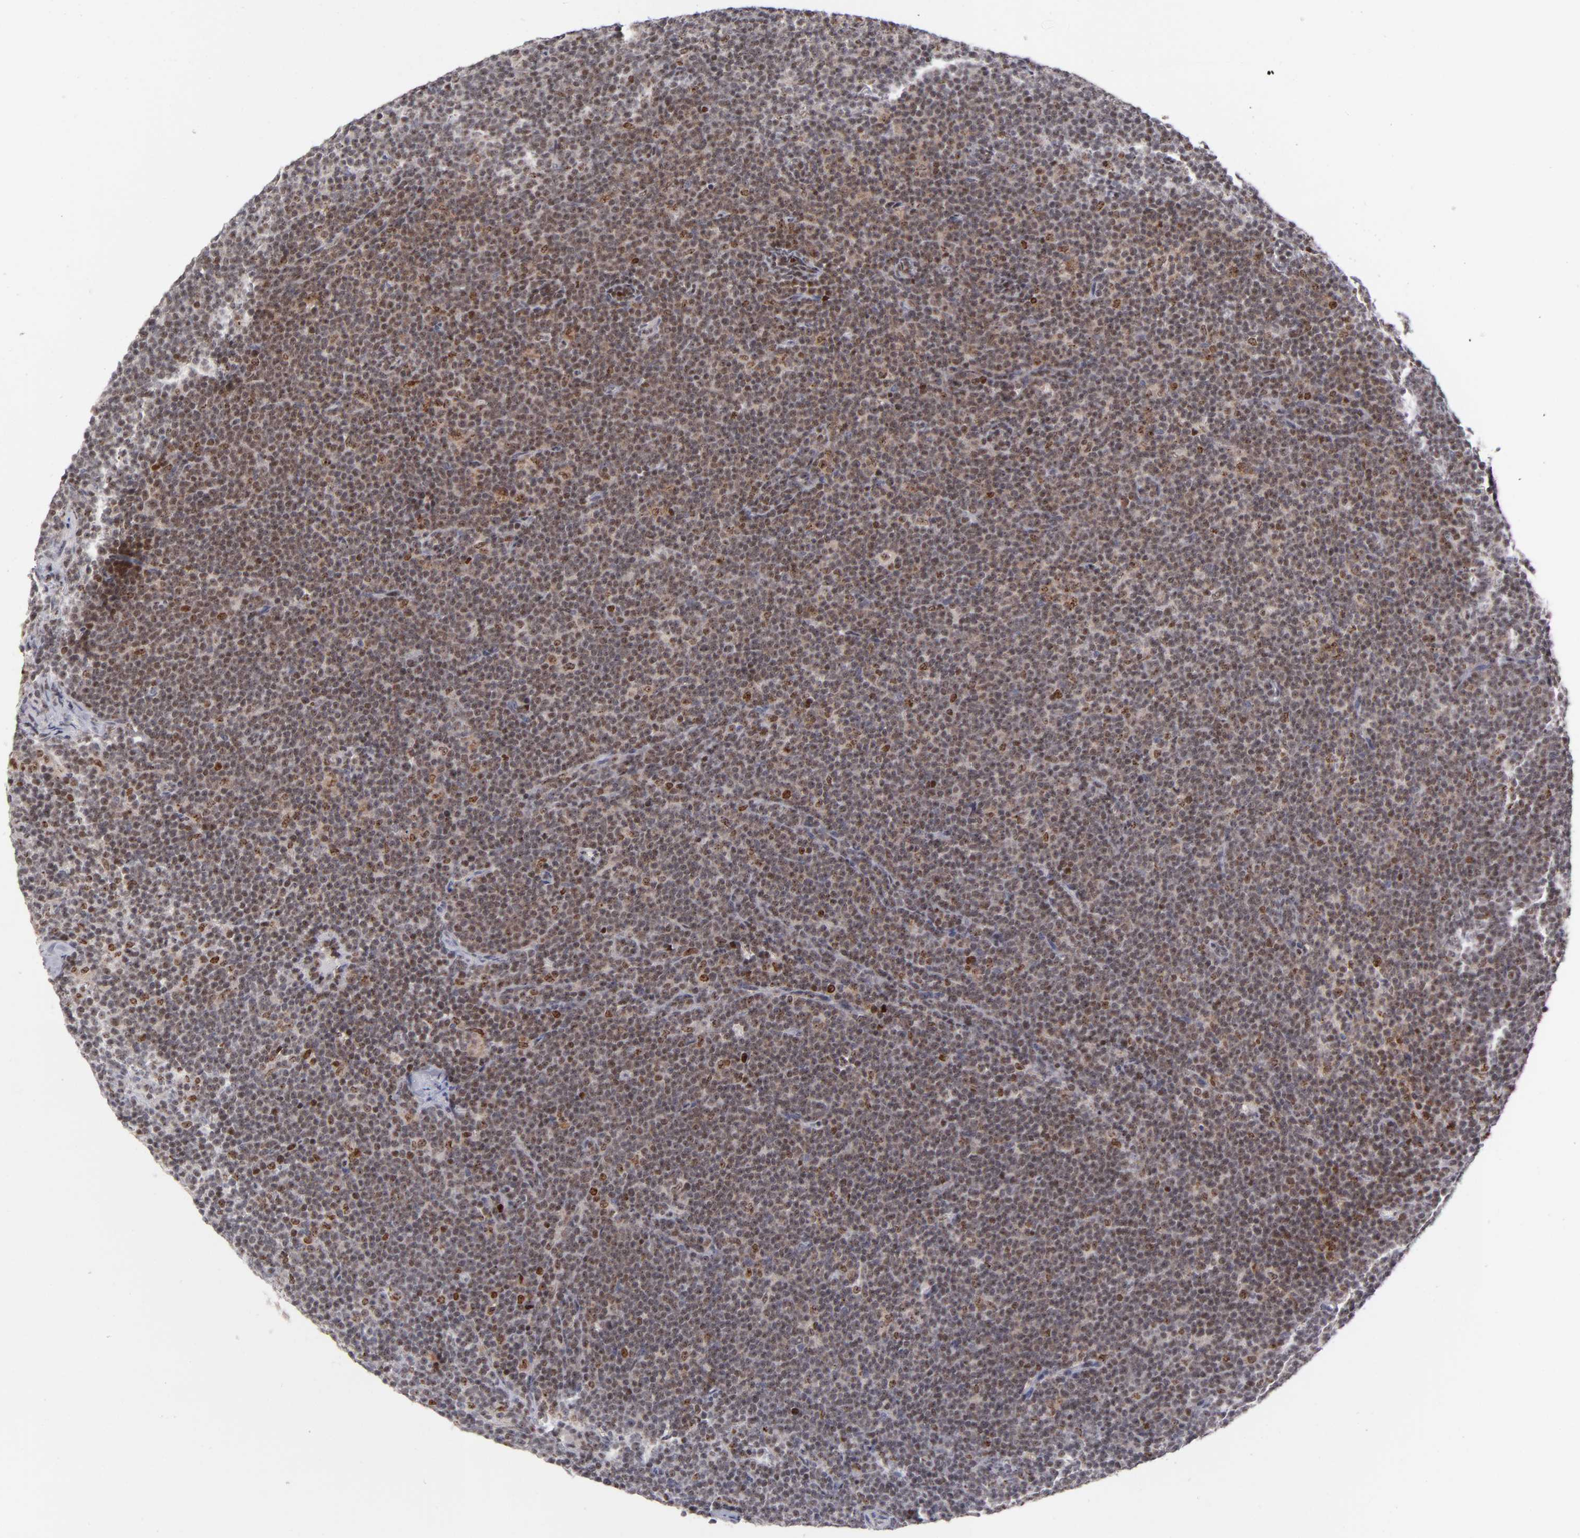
{"staining": {"intensity": "weak", "quantity": ">75%", "location": "cytoplasmic/membranous,nuclear"}, "tissue": "lymphoma", "cell_type": "Tumor cells", "image_type": "cancer", "snomed": [{"axis": "morphology", "description": "Malignant lymphoma, non-Hodgkin's type, High grade"}, {"axis": "topography", "description": "Lymph node"}], "caption": "A micrograph showing weak cytoplasmic/membranous and nuclear expression in about >75% of tumor cells in lymphoma, as visualized by brown immunohistochemical staining.", "gene": "PCNX4", "patient": {"sex": "female", "age": 58}}